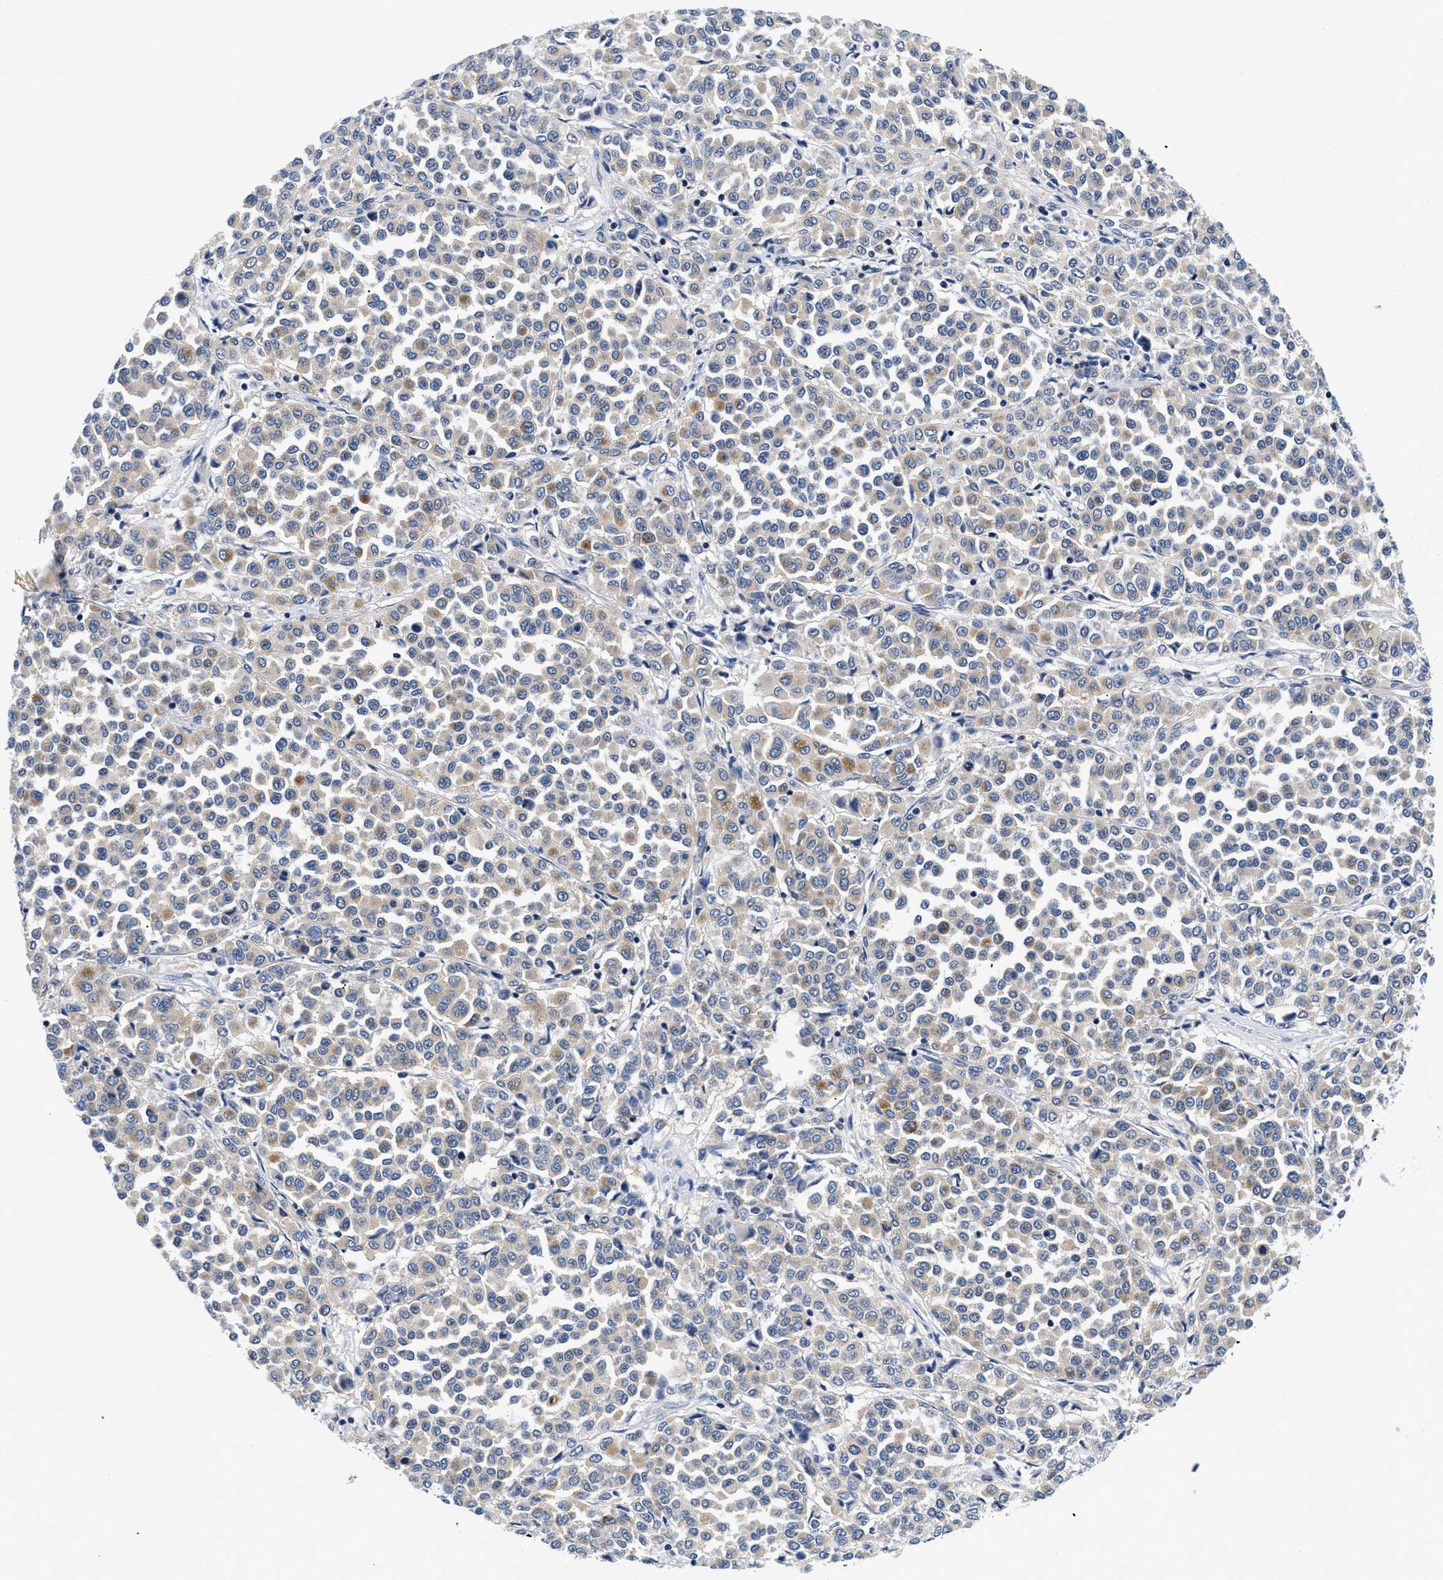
{"staining": {"intensity": "weak", "quantity": "25%-75%", "location": "cytoplasmic/membranous"}, "tissue": "melanoma", "cell_type": "Tumor cells", "image_type": "cancer", "snomed": [{"axis": "morphology", "description": "Malignant melanoma, Metastatic site"}, {"axis": "topography", "description": "Pancreas"}], "caption": "Melanoma stained for a protein reveals weak cytoplasmic/membranous positivity in tumor cells.", "gene": "MEA1", "patient": {"sex": "female", "age": 30}}